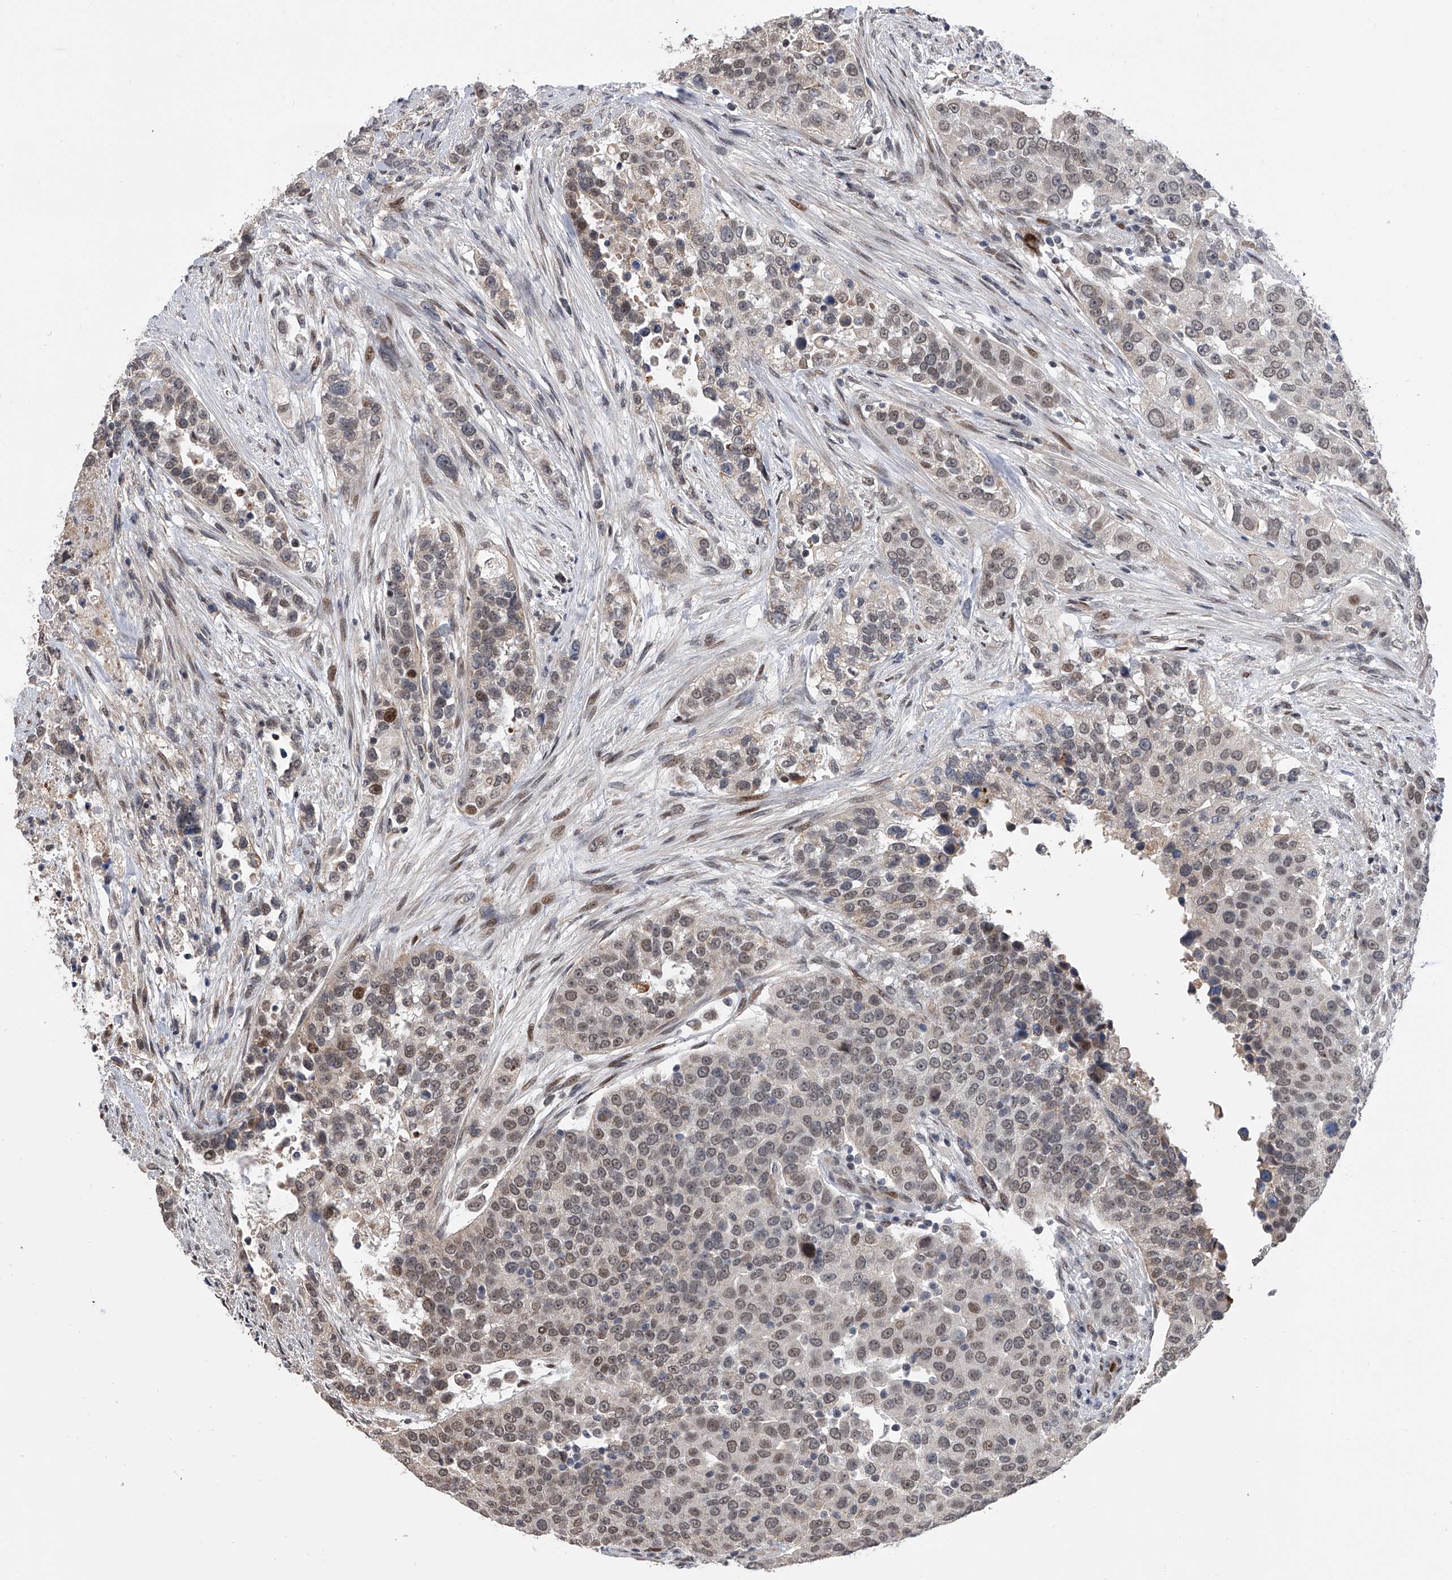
{"staining": {"intensity": "weak", "quantity": "25%-75%", "location": "nuclear"}, "tissue": "urothelial cancer", "cell_type": "Tumor cells", "image_type": "cancer", "snomed": [{"axis": "morphology", "description": "Urothelial carcinoma, High grade"}, {"axis": "topography", "description": "Urinary bladder"}], "caption": "An image of urothelial cancer stained for a protein demonstrates weak nuclear brown staining in tumor cells.", "gene": "ZNF426", "patient": {"sex": "female", "age": 80}}